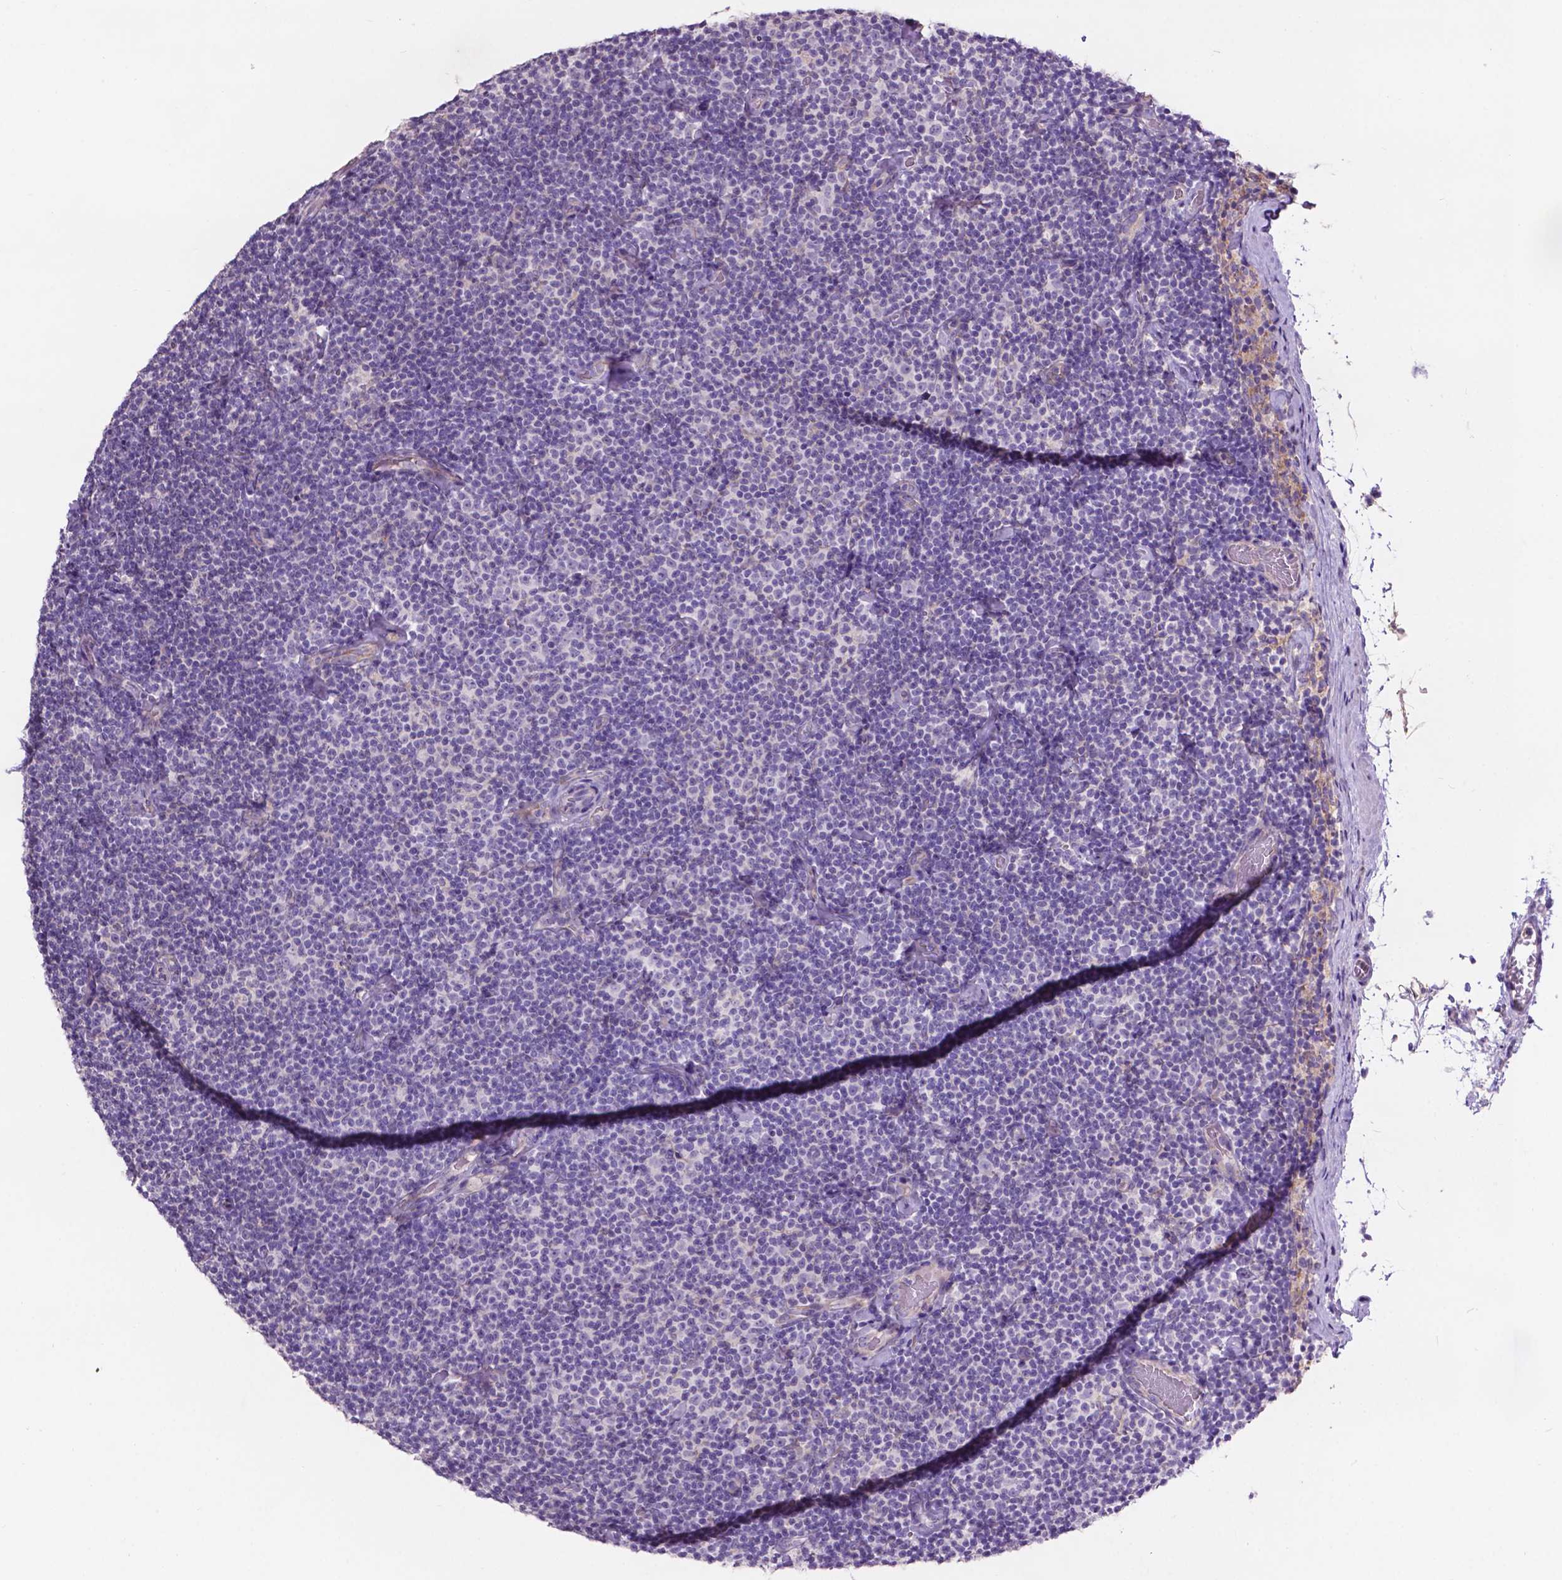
{"staining": {"intensity": "negative", "quantity": "none", "location": "none"}, "tissue": "lymphoma", "cell_type": "Tumor cells", "image_type": "cancer", "snomed": [{"axis": "morphology", "description": "Malignant lymphoma, non-Hodgkin's type, Low grade"}, {"axis": "topography", "description": "Lymph node"}], "caption": "Immunohistochemical staining of malignant lymphoma, non-Hodgkin's type (low-grade) shows no significant staining in tumor cells.", "gene": "PLSCR1", "patient": {"sex": "male", "age": 81}}